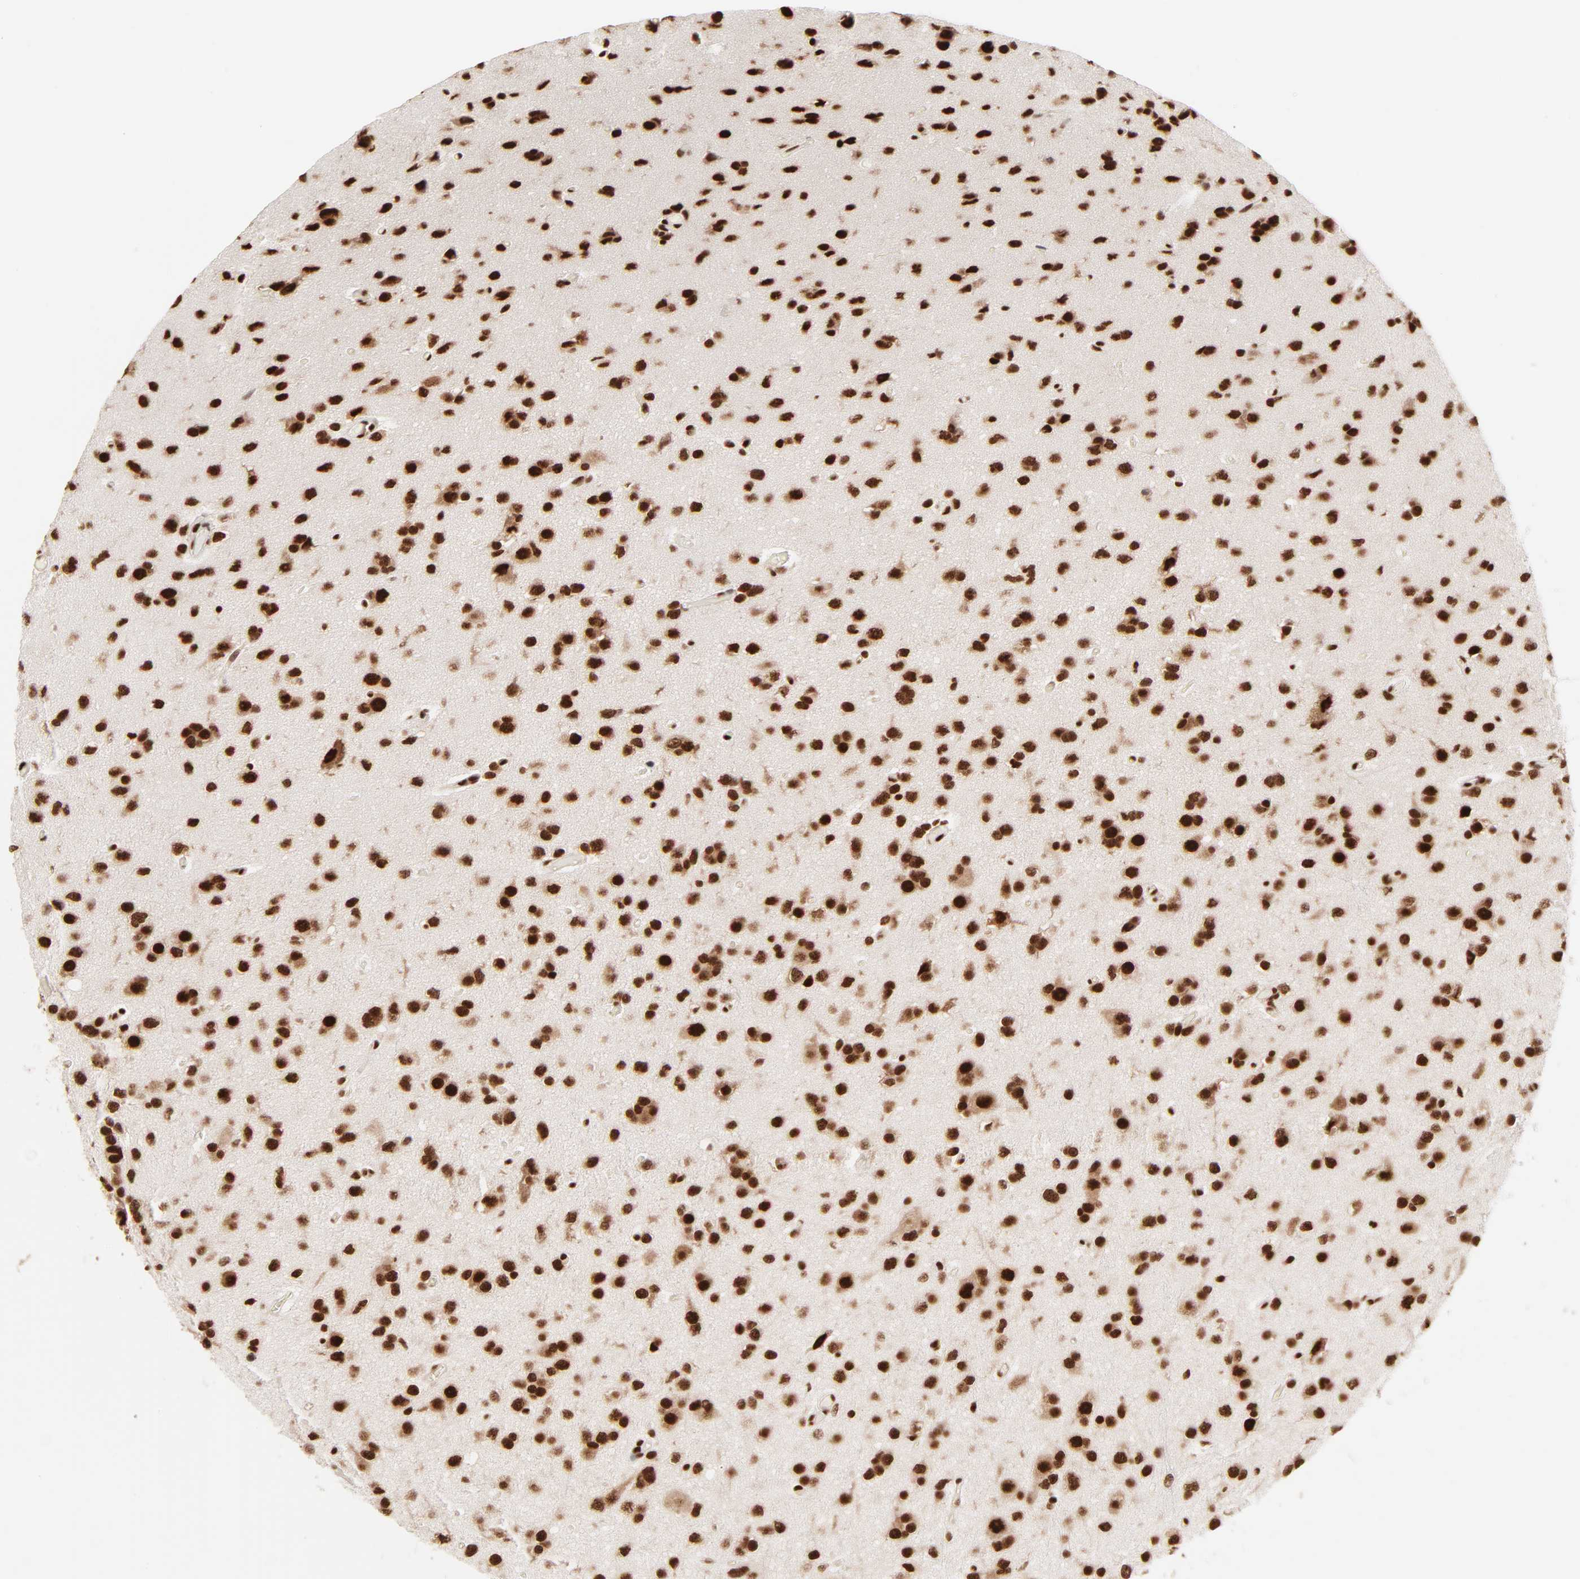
{"staining": {"intensity": "strong", "quantity": ">75%", "location": "nuclear"}, "tissue": "glioma", "cell_type": "Tumor cells", "image_type": "cancer", "snomed": [{"axis": "morphology", "description": "Glioma, malignant, Low grade"}, {"axis": "topography", "description": "Brain"}], "caption": "Malignant glioma (low-grade) tissue exhibits strong nuclear staining in approximately >75% of tumor cells Using DAB (brown) and hematoxylin (blue) stains, captured at high magnification using brightfield microscopy.", "gene": "TARDBP", "patient": {"sex": "male", "age": 42}}